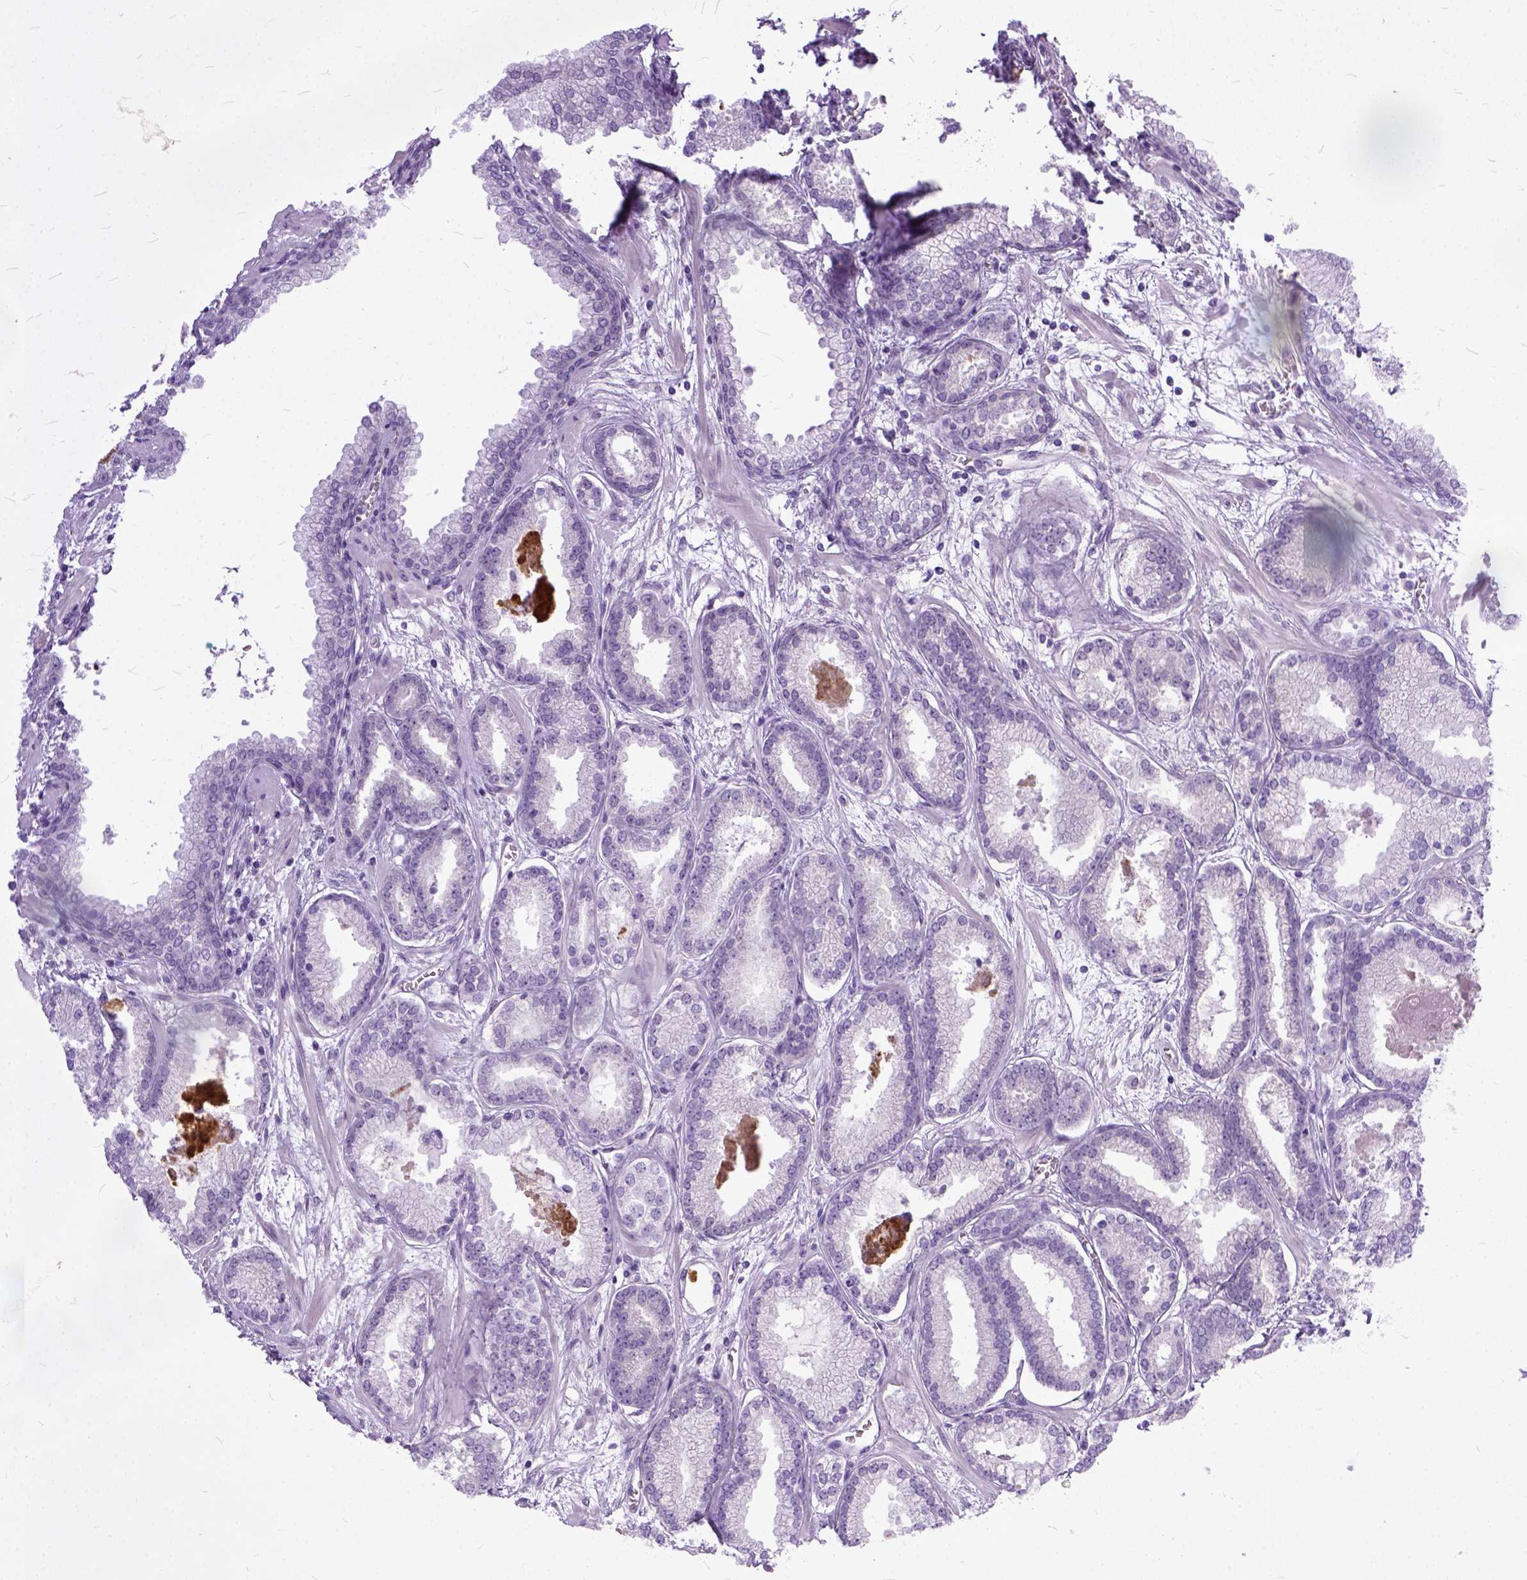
{"staining": {"intensity": "negative", "quantity": "none", "location": "none"}, "tissue": "prostate cancer", "cell_type": "Tumor cells", "image_type": "cancer", "snomed": [{"axis": "morphology", "description": "Adenocarcinoma, Low grade"}, {"axis": "topography", "description": "Prostate"}], "caption": "A photomicrograph of human prostate low-grade adenocarcinoma is negative for staining in tumor cells.", "gene": "TCEAL7", "patient": {"sex": "male", "age": 68}}